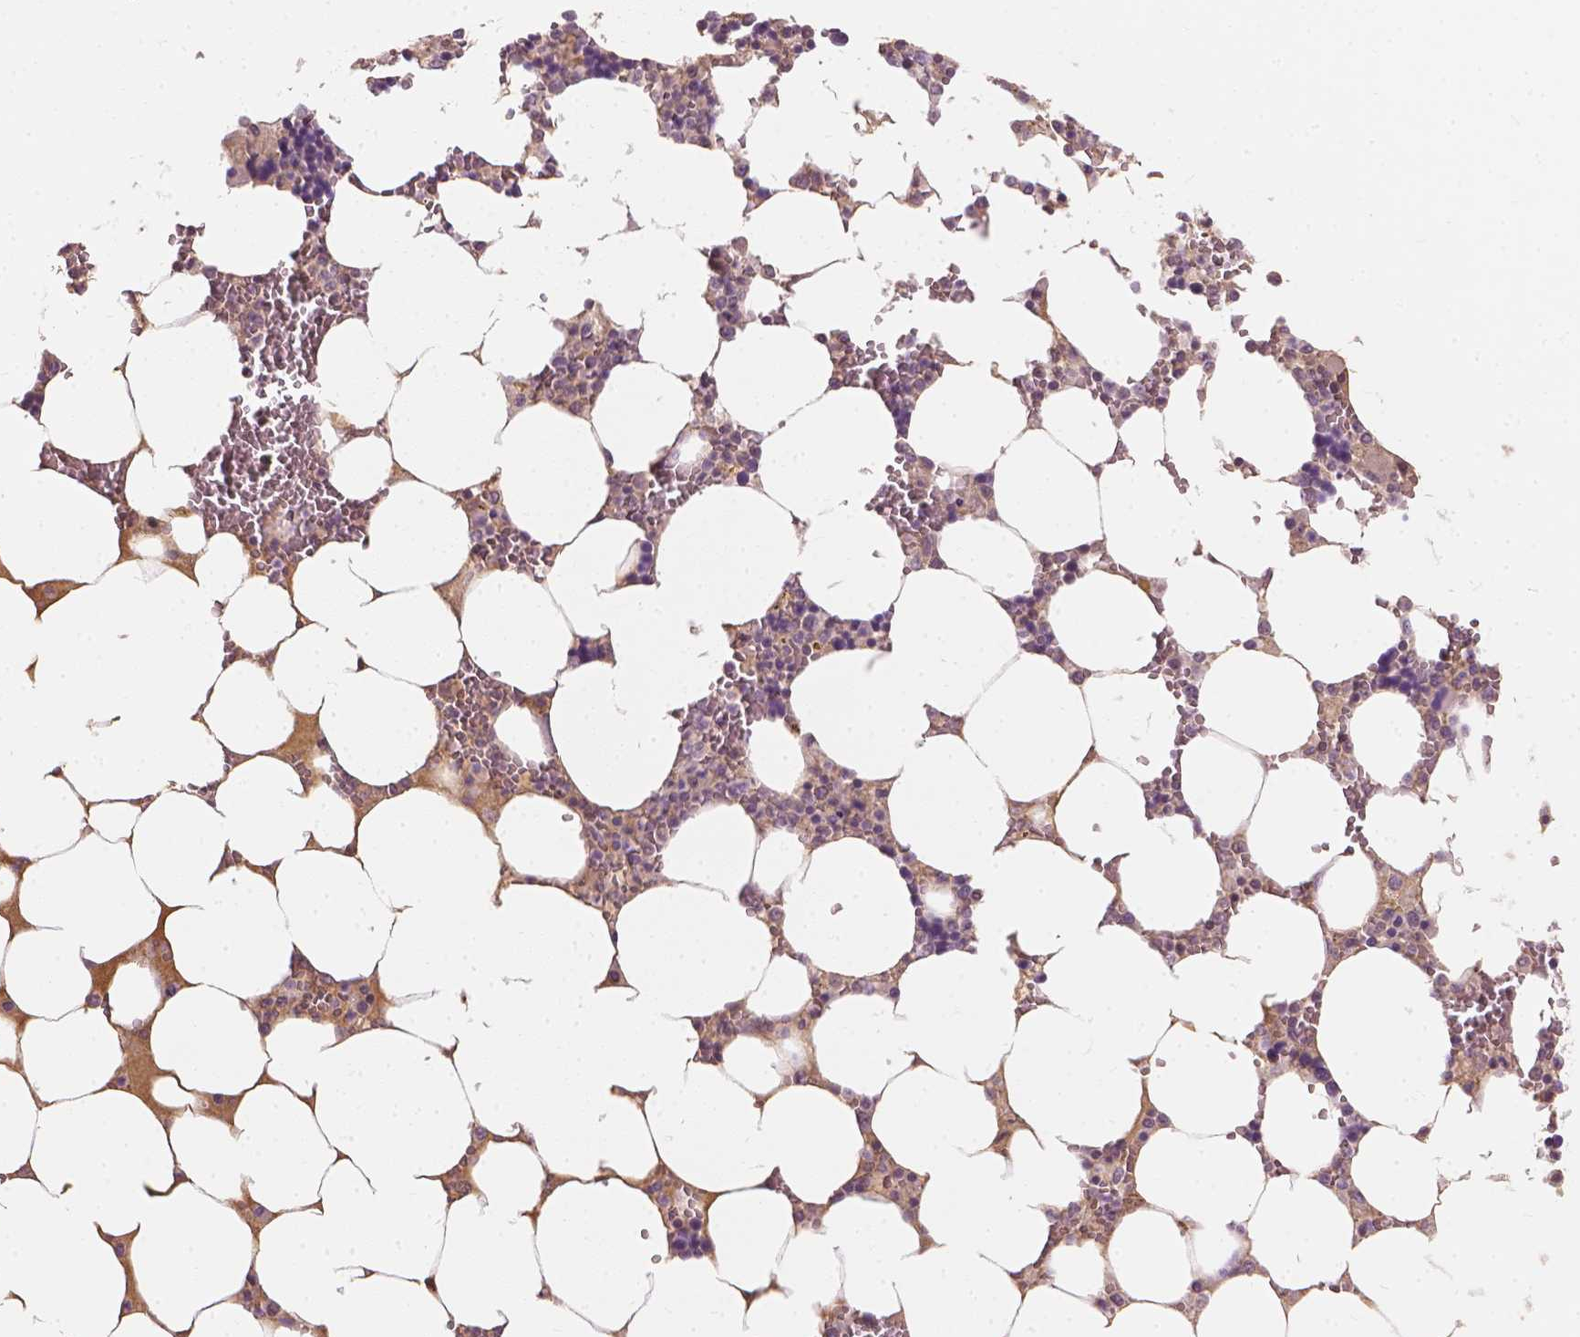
{"staining": {"intensity": "negative", "quantity": "none", "location": "none"}, "tissue": "bone marrow", "cell_type": "Hematopoietic cells", "image_type": "normal", "snomed": [{"axis": "morphology", "description": "Normal tissue, NOS"}, {"axis": "topography", "description": "Bone marrow"}], "caption": "This photomicrograph is of benign bone marrow stained with IHC to label a protein in brown with the nuclei are counter-stained blue. There is no staining in hematopoietic cells.", "gene": "SAXO2", "patient": {"sex": "male", "age": 64}}